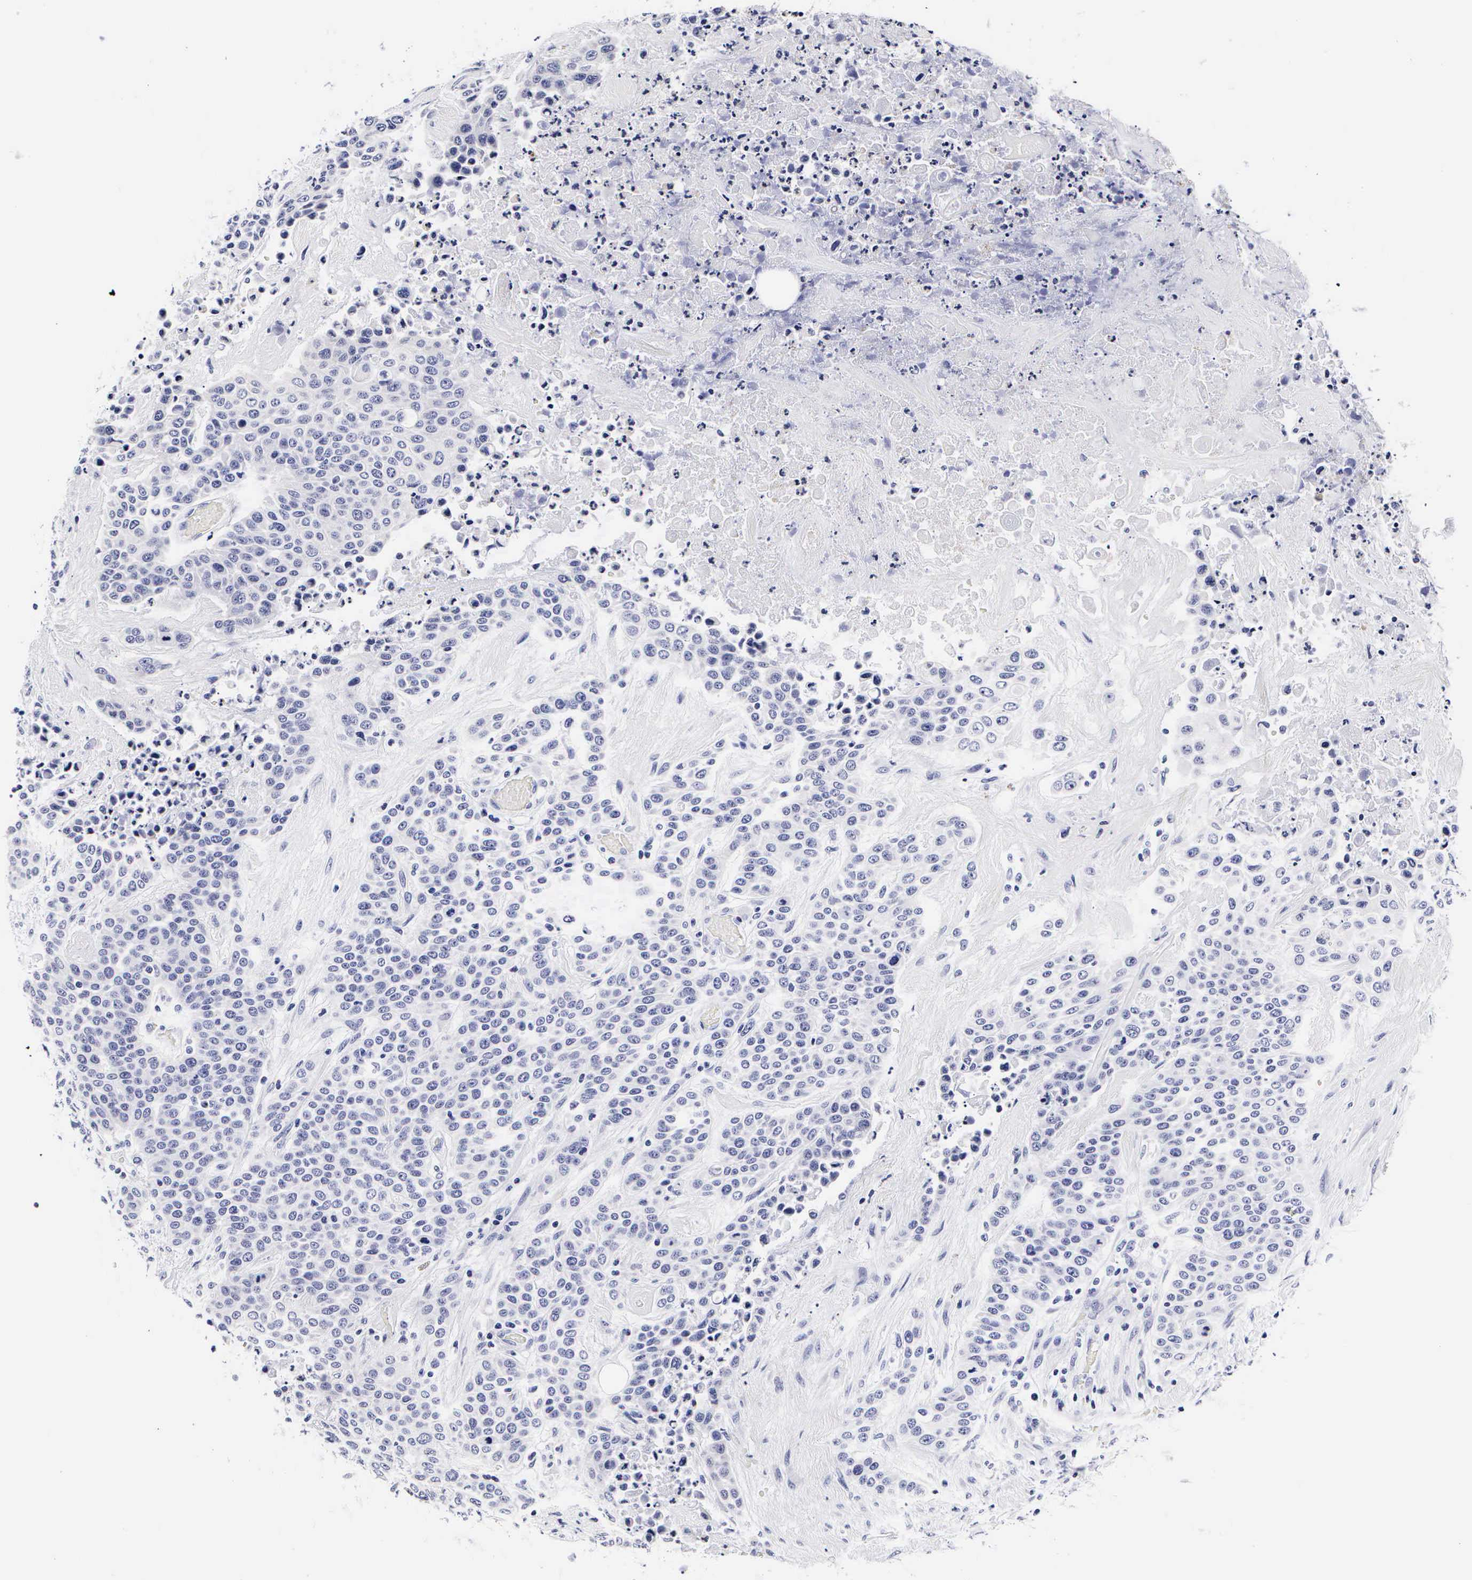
{"staining": {"intensity": "negative", "quantity": "none", "location": "none"}, "tissue": "urothelial cancer", "cell_type": "Tumor cells", "image_type": "cancer", "snomed": [{"axis": "morphology", "description": "Urothelial carcinoma, High grade"}, {"axis": "topography", "description": "Urinary bladder"}], "caption": "An IHC micrograph of urothelial carcinoma (high-grade) is shown. There is no staining in tumor cells of urothelial carcinoma (high-grade).", "gene": "RNASE6", "patient": {"sex": "male", "age": 74}}